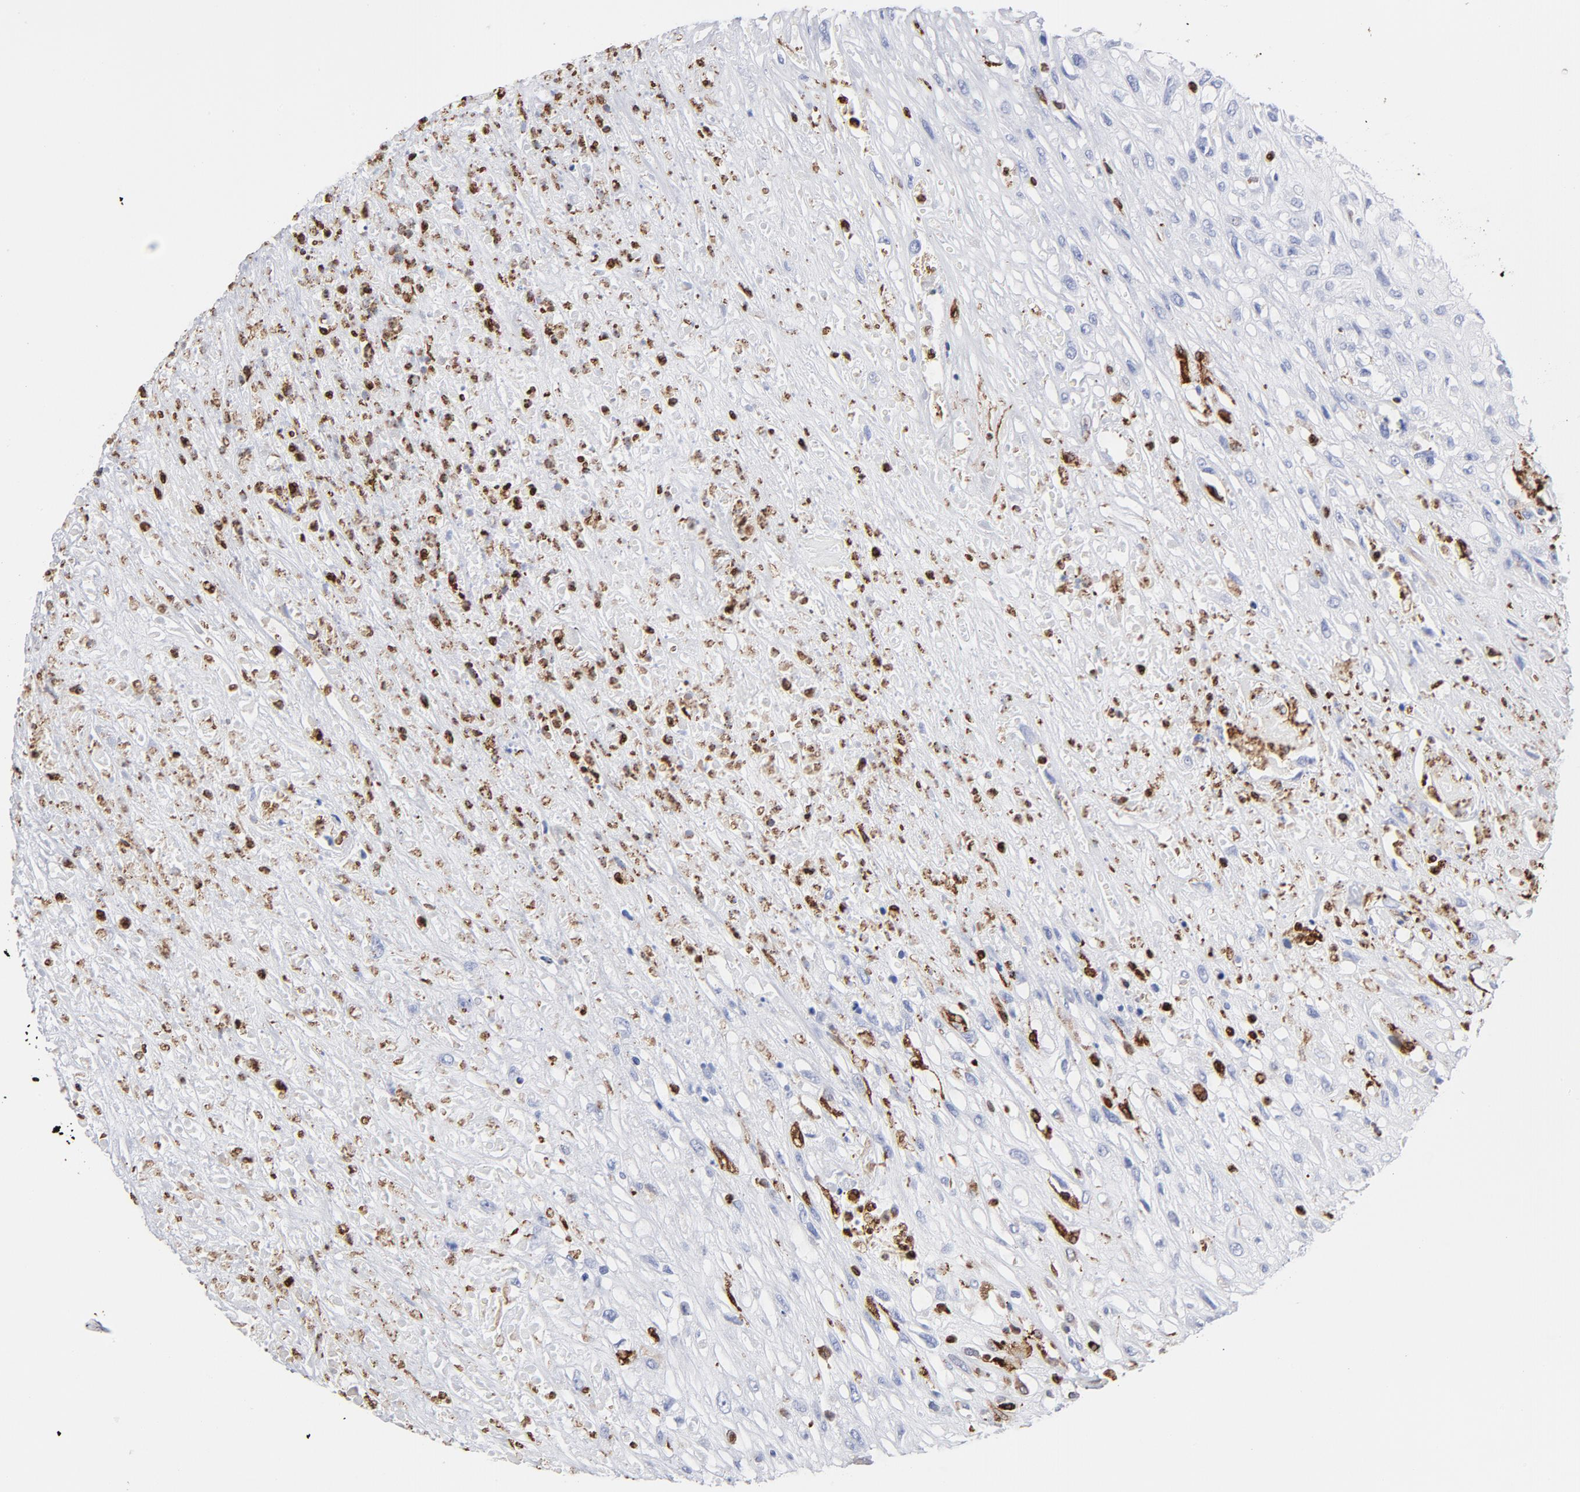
{"staining": {"intensity": "strong", "quantity": "<25%", "location": "cytoplasmic/membranous"}, "tissue": "head and neck cancer", "cell_type": "Tumor cells", "image_type": "cancer", "snomed": [{"axis": "morphology", "description": "Necrosis, NOS"}, {"axis": "morphology", "description": "Neoplasm, malignant, NOS"}, {"axis": "topography", "description": "Salivary gland"}, {"axis": "topography", "description": "Head-Neck"}], "caption": "A histopathology image of head and neck cancer stained for a protein shows strong cytoplasmic/membranous brown staining in tumor cells.", "gene": "CANX", "patient": {"sex": "male", "age": 43}}